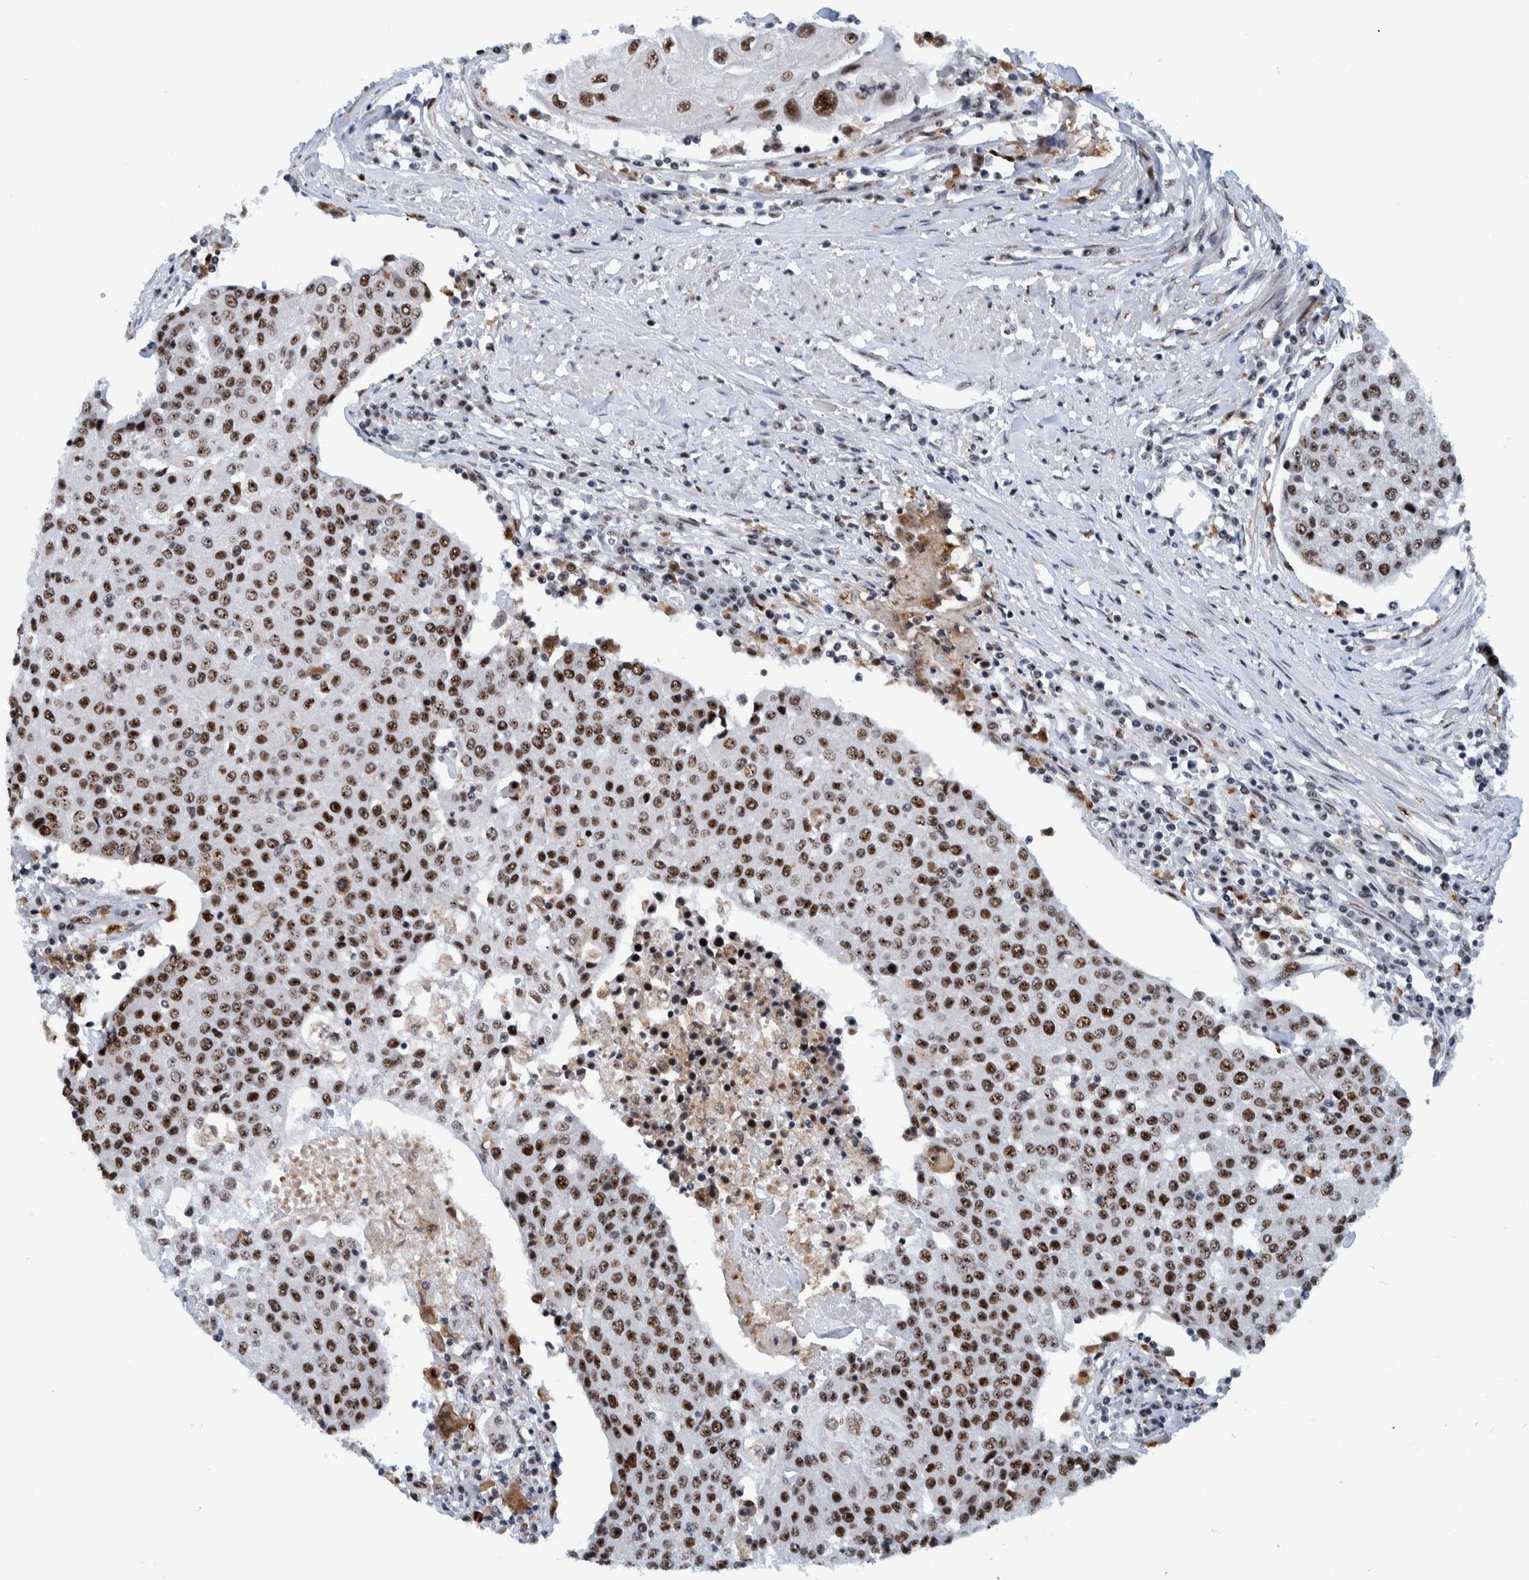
{"staining": {"intensity": "moderate", "quantity": ">75%", "location": "nuclear"}, "tissue": "urothelial cancer", "cell_type": "Tumor cells", "image_type": "cancer", "snomed": [{"axis": "morphology", "description": "Urothelial carcinoma, High grade"}, {"axis": "topography", "description": "Urinary bladder"}], "caption": "Immunohistochemical staining of human urothelial cancer demonstrates medium levels of moderate nuclear positivity in approximately >75% of tumor cells.", "gene": "EFTUD2", "patient": {"sex": "female", "age": 85}}